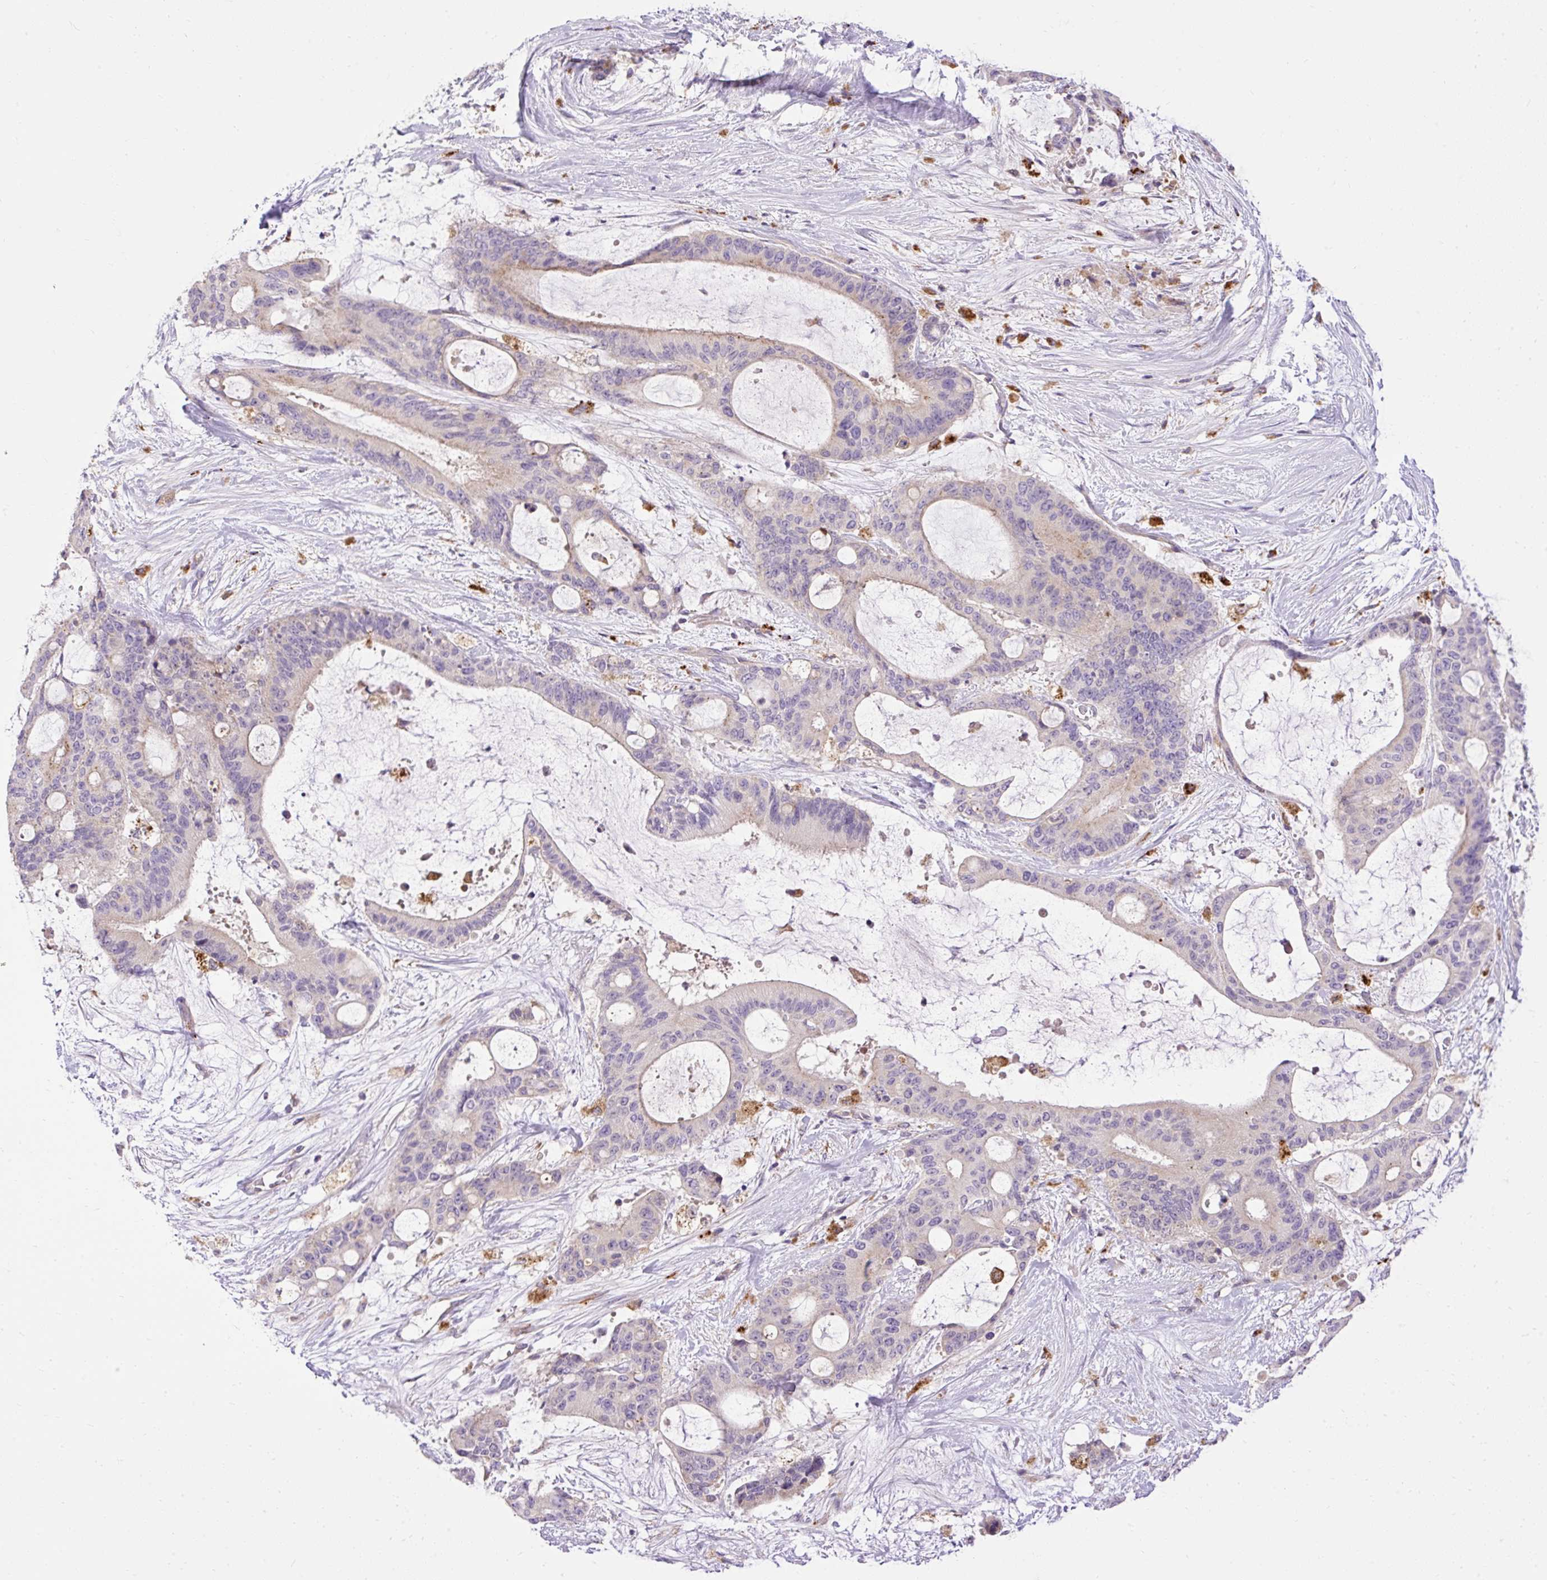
{"staining": {"intensity": "negative", "quantity": "none", "location": "none"}, "tissue": "liver cancer", "cell_type": "Tumor cells", "image_type": "cancer", "snomed": [{"axis": "morphology", "description": "Normal tissue, NOS"}, {"axis": "morphology", "description": "Cholangiocarcinoma"}, {"axis": "topography", "description": "Liver"}, {"axis": "topography", "description": "Peripheral nerve tissue"}], "caption": "A histopathology image of liver cholangiocarcinoma stained for a protein shows no brown staining in tumor cells.", "gene": "HEXB", "patient": {"sex": "female", "age": 73}}